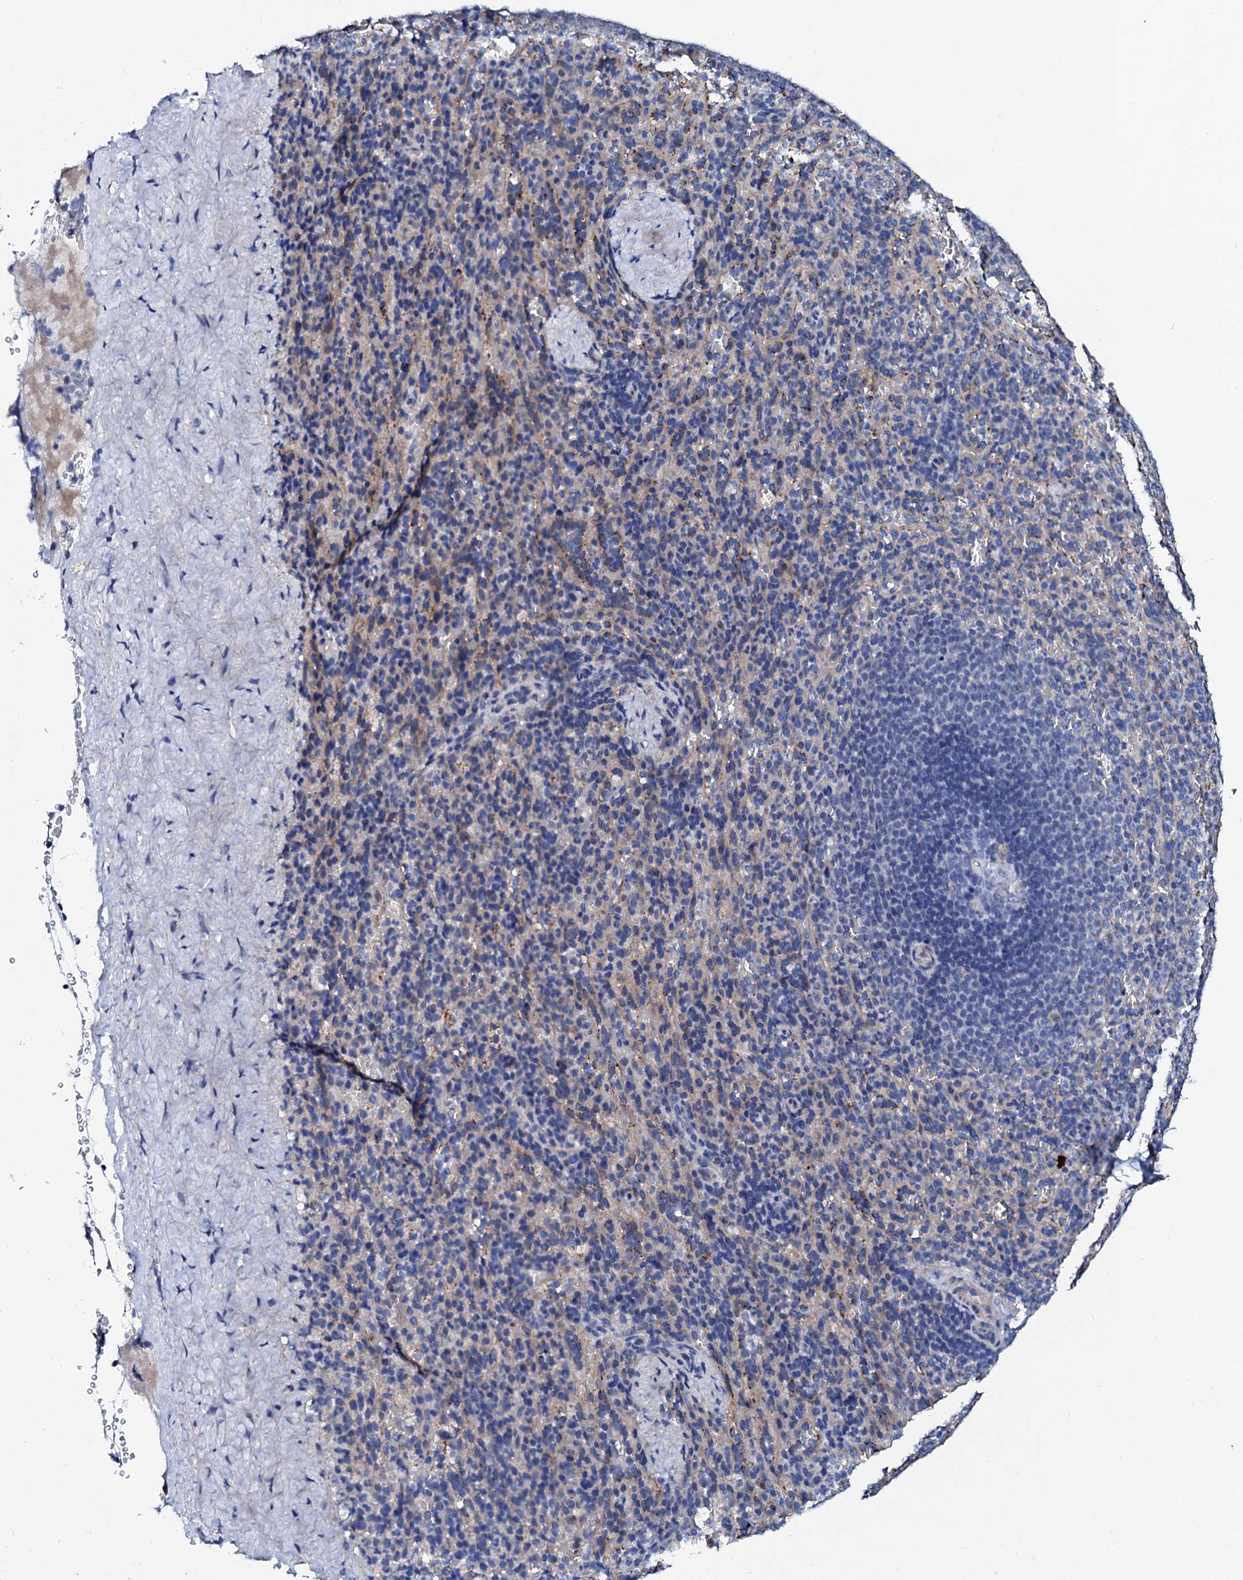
{"staining": {"intensity": "negative", "quantity": "none", "location": "none"}, "tissue": "spleen", "cell_type": "Cells in red pulp", "image_type": "normal", "snomed": [{"axis": "morphology", "description": "Normal tissue, NOS"}, {"axis": "topography", "description": "Spleen"}], "caption": "The immunohistochemistry photomicrograph has no significant positivity in cells in red pulp of spleen.", "gene": "KLHL32", "patient": {"sex": "female", "age": 21}}